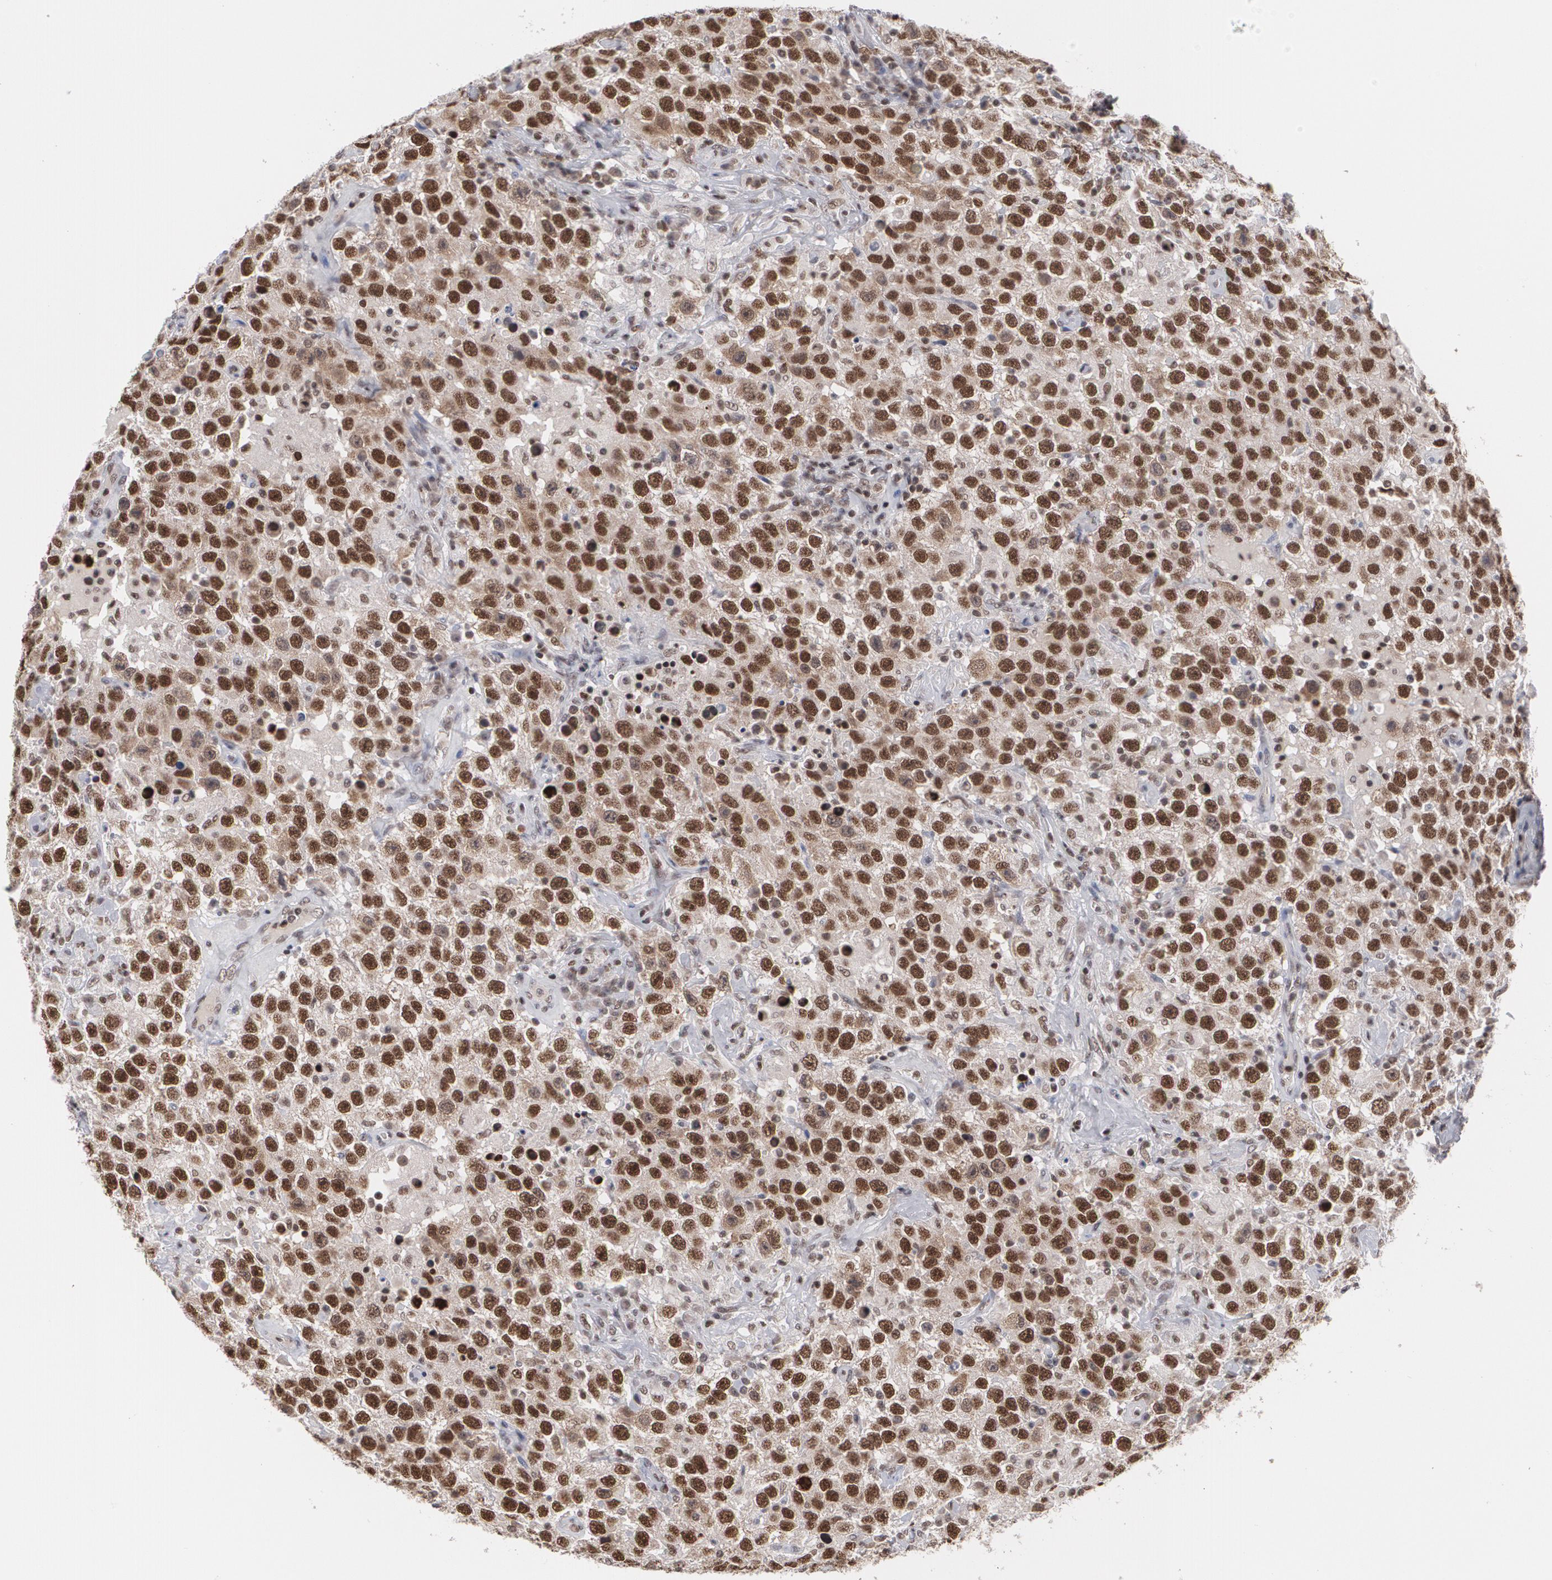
{"staining": {"intensity": "strong", "quantity": ">75%", "location": "nuclear"}, "tissue": "testis cancer", "cell_type": "Tumor cells", "image_type": "cancer", "snomed": [{"axis": "morphology", "description": "Seminoma, NOS"}, {"axis": "topography", "description": "Testis"}], "caption": "Protein staining reveals strong nuclear positivity in about >75% of tumor cells in testis cancer. The staining was performed using DAB (3,3'-diaminobenzidine), with brown indicating positive protein expression. Nuclei are stained blue with hematoxylin.", "gene": "MCL1", "patient": {"sex": "male", "age": 41}}